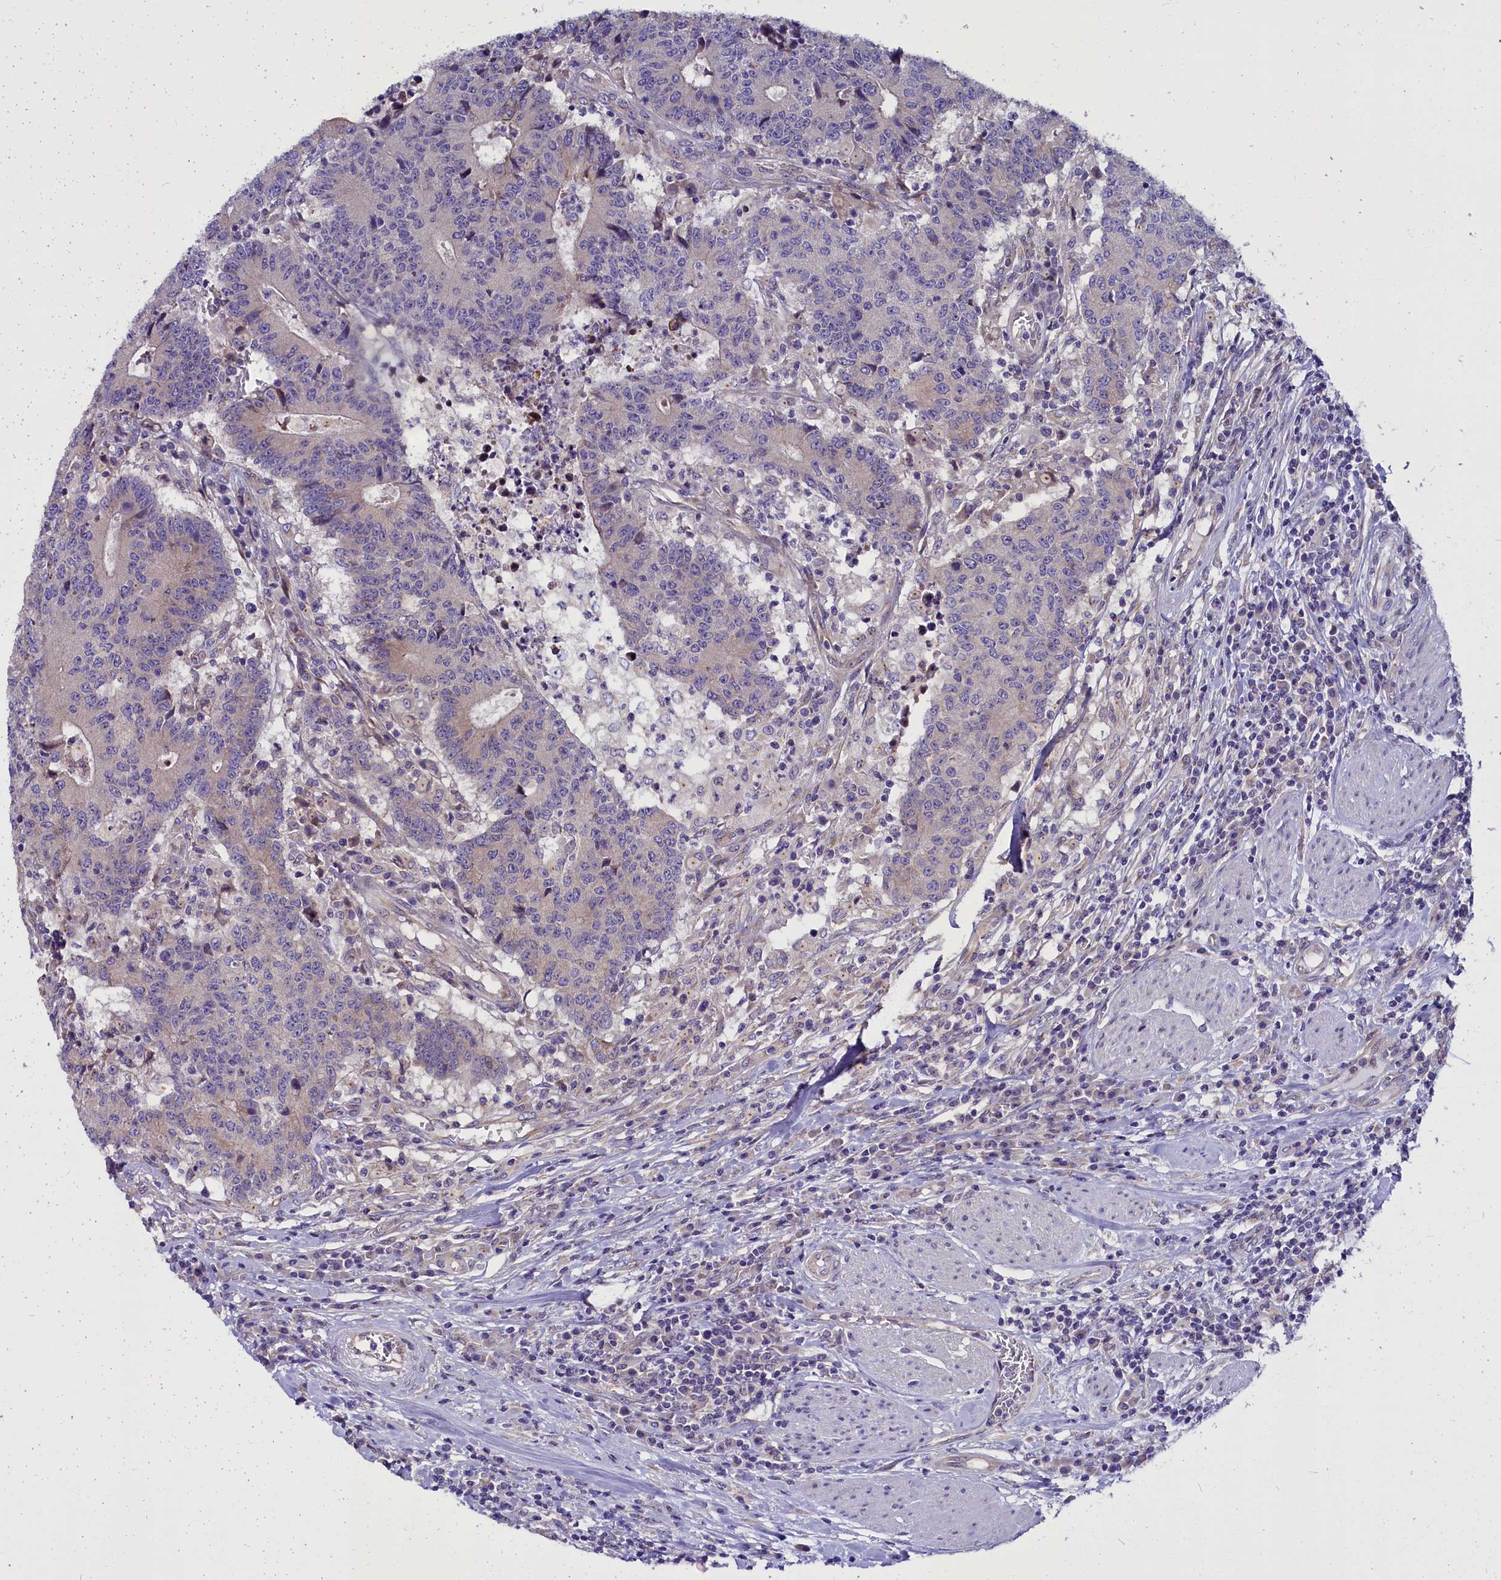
{"staining": {"intensity": "negative", "quantity": "none", "location": "none"}, "tissue": "colorectal cancer", "cell_type": "Tumor cells", "image_type": "cancer", "snomed": [{"axis": "morphology", "description": "Adenocarcinoma, NOS"}, {"axis": "topography", "description": "Colon"}], "caption": "IHC image of neoplastic tissue: colorectal cancer stained with DAB shows no significant protein positivity in tumor cells.", "gene": "CEP170", "patient": {"sex": "female", "age": 75}}